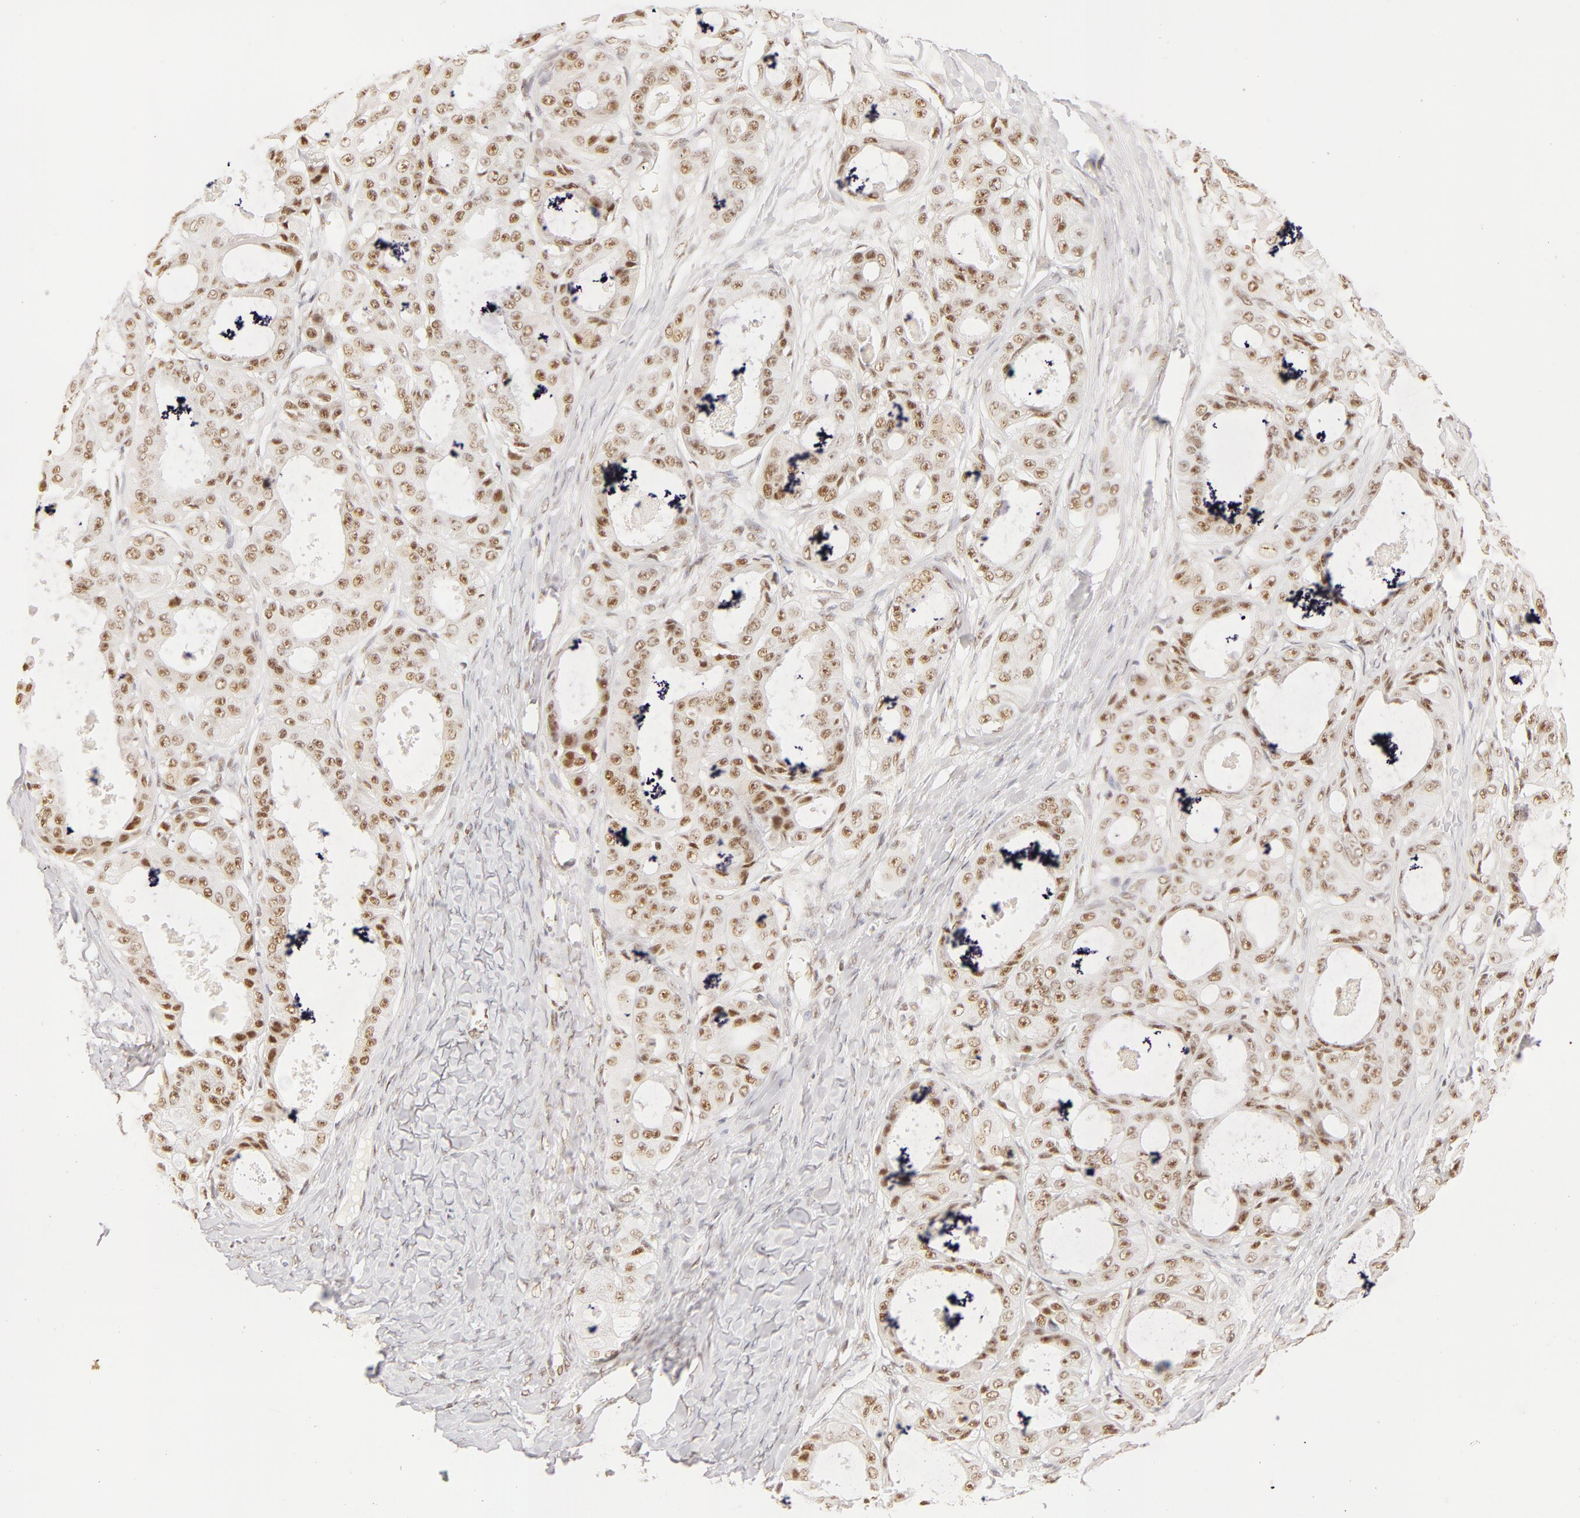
{"staining": {"intensity": "weak", "quantity": ">75%", "location": "nuclear"}, "tissue": "ovarian cancer", "cell_type": "Tumor cells", "image_type": "cancer", "snomed": [{"axis": "morphology", "description": "Carcinoma, endometroid"}, {"axis": "topography", "description": "Ovary"}], "caption": "Ovarian cancer stained with a protein marker exhibits weak staining in tumor cells.", "gene": "RBM39", "patient": {"sex": "female", "age": 61}}